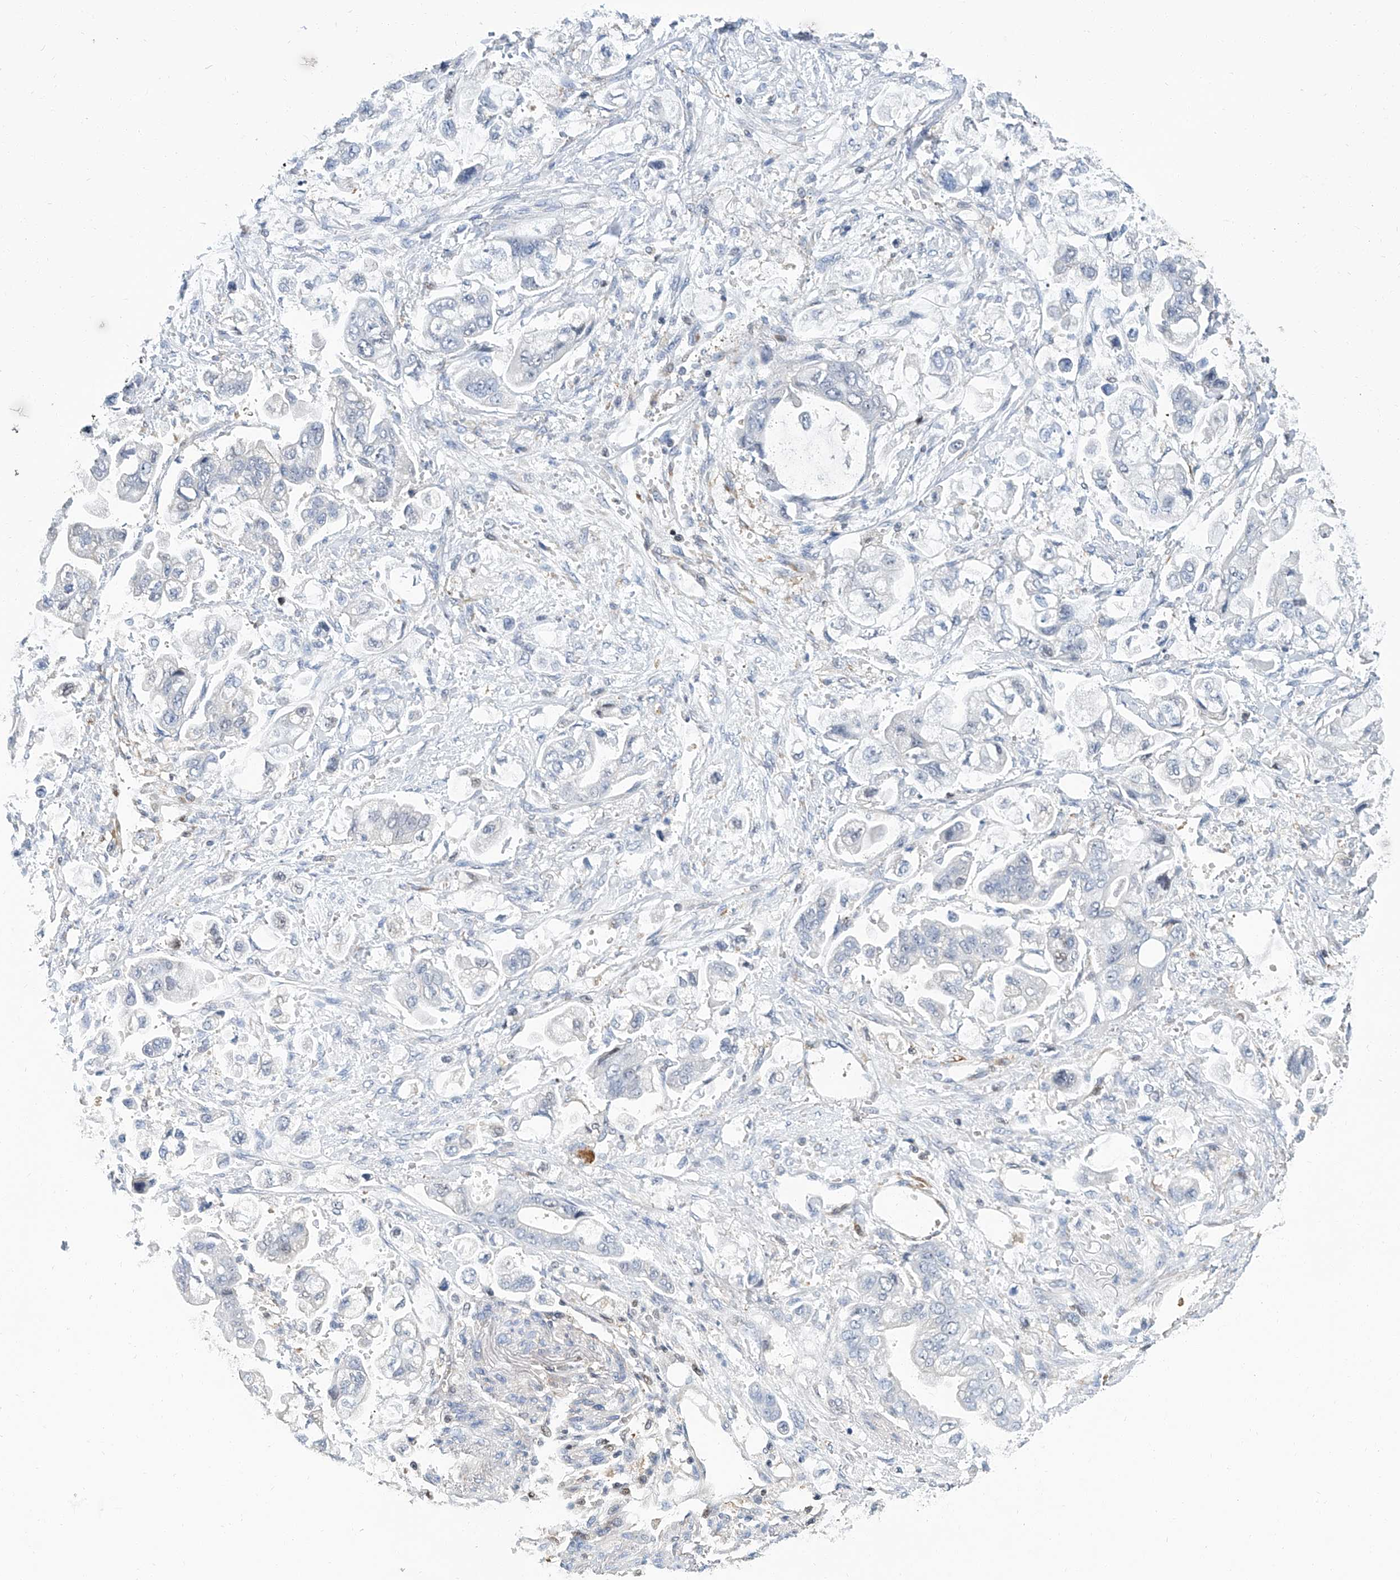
{"staining": {"intensity": "negative", "quantity": "none", "location": "none"}, "tissue": "stomach cancer", "cell_type": "Tumor cells", "image_type": "cancer", "snomed": [{"axis": "morphology", "description": "Adenocarcinoma, NOS"}, {"axis": "topography", "description": "Stomach"}], "caption": "The photomicrograph displays no significant staining in tumor cells of stomach cancer.", "gene": "PSMB10", "patient": {"sex": "male", "age": 62}}